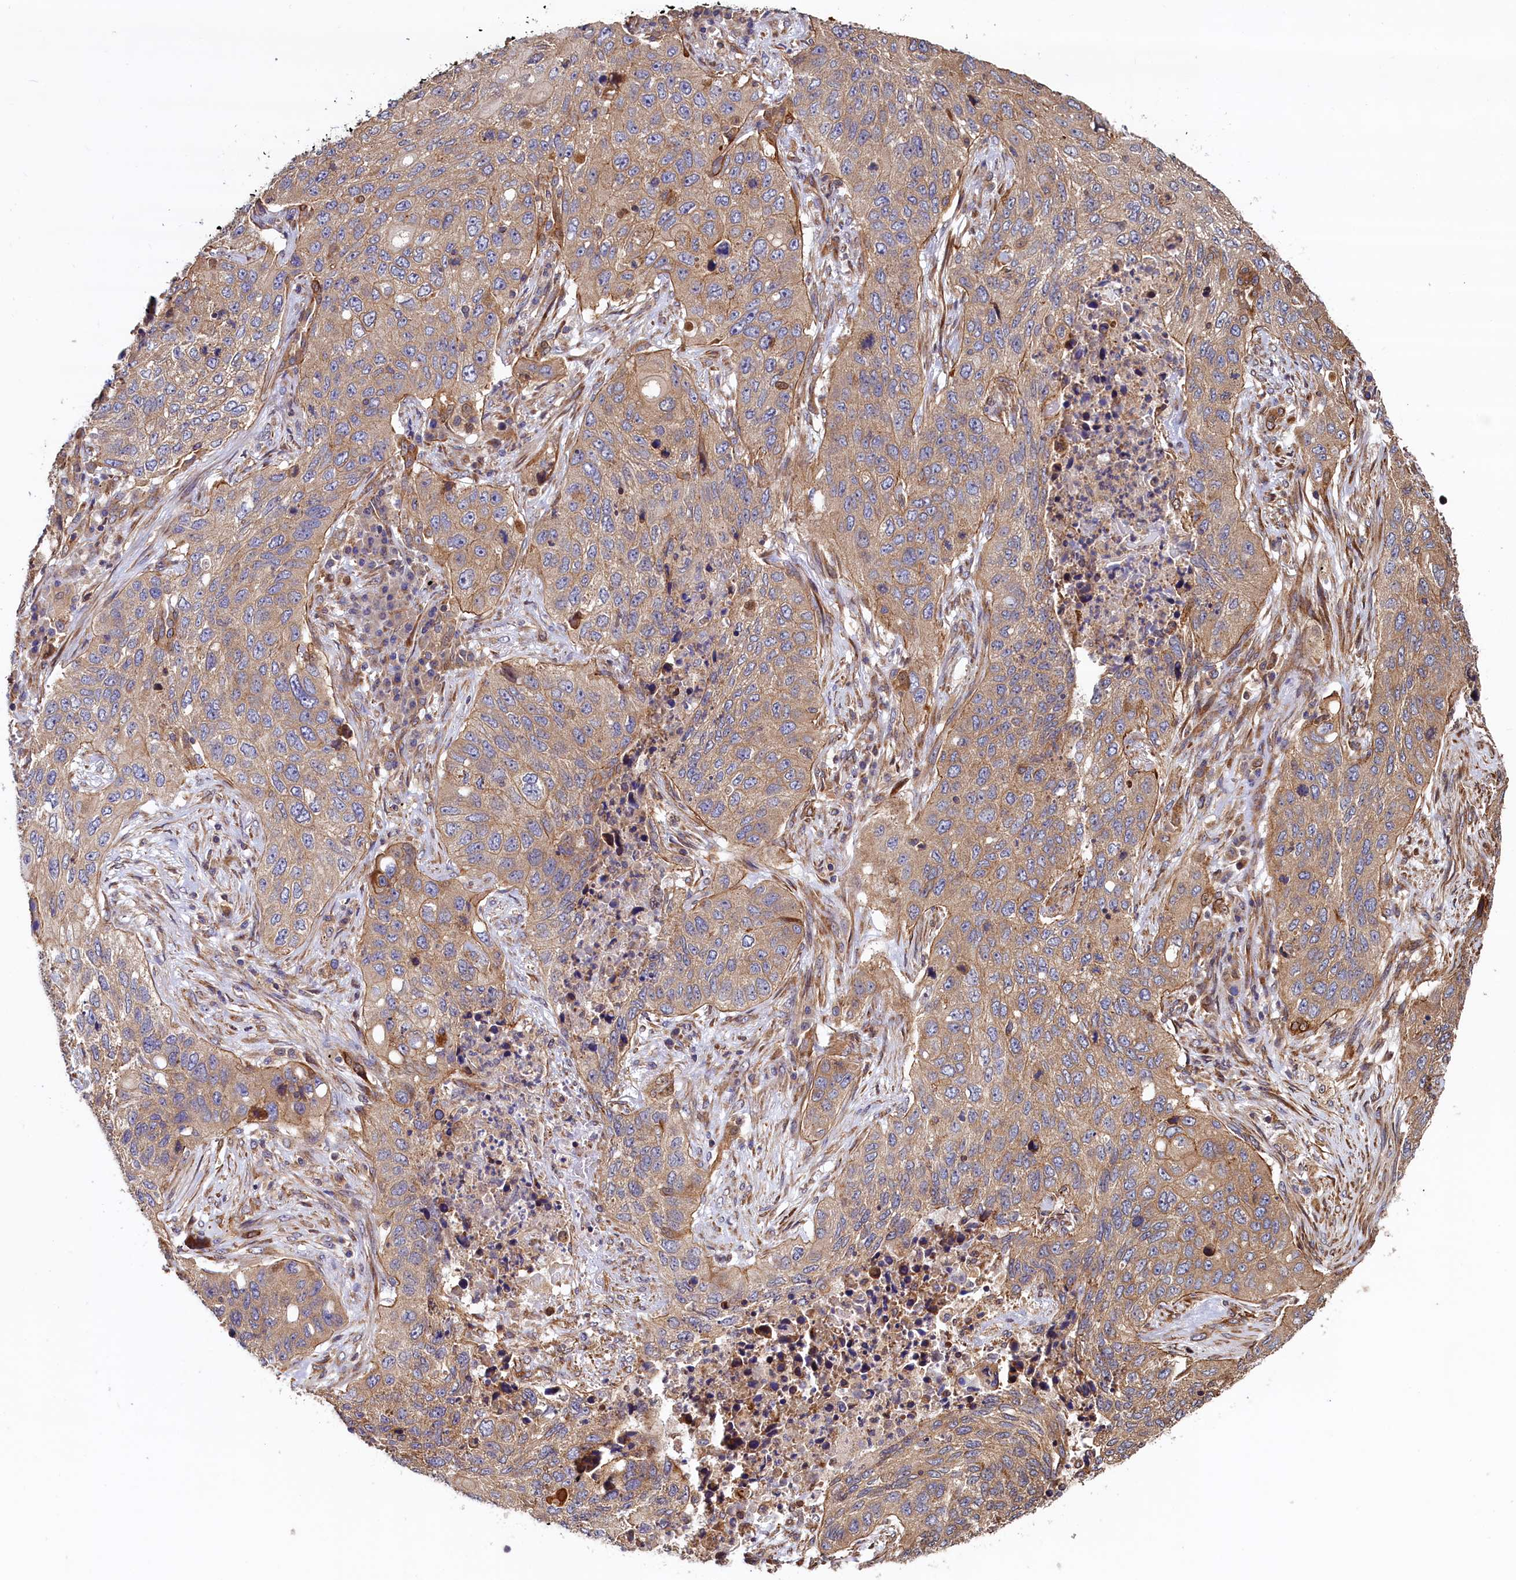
{"staining": {"intensity": "weak", "quantity": "25%-75%", "location": "cytoplasmic/membranous"}, "tissue": "lung cancer", "cell_type": "Tumor cells", "image_type": "cancer", "snomed": [{"axis": "morphology", "description": "Squamous cell carcinoma, NOS"}, {"axis": "topography", "description": "Lung"}], "caption": "A photomicrograph showing weak cytoplasmic/membranous expression in approximately 25%-75% of tumor cells in lung cancer (squamous cell carcinoma), as visualized by brown immunohistochemical staining.", "gene": "ATXN2L", "patient": {"sex": "female", "age": 63}}